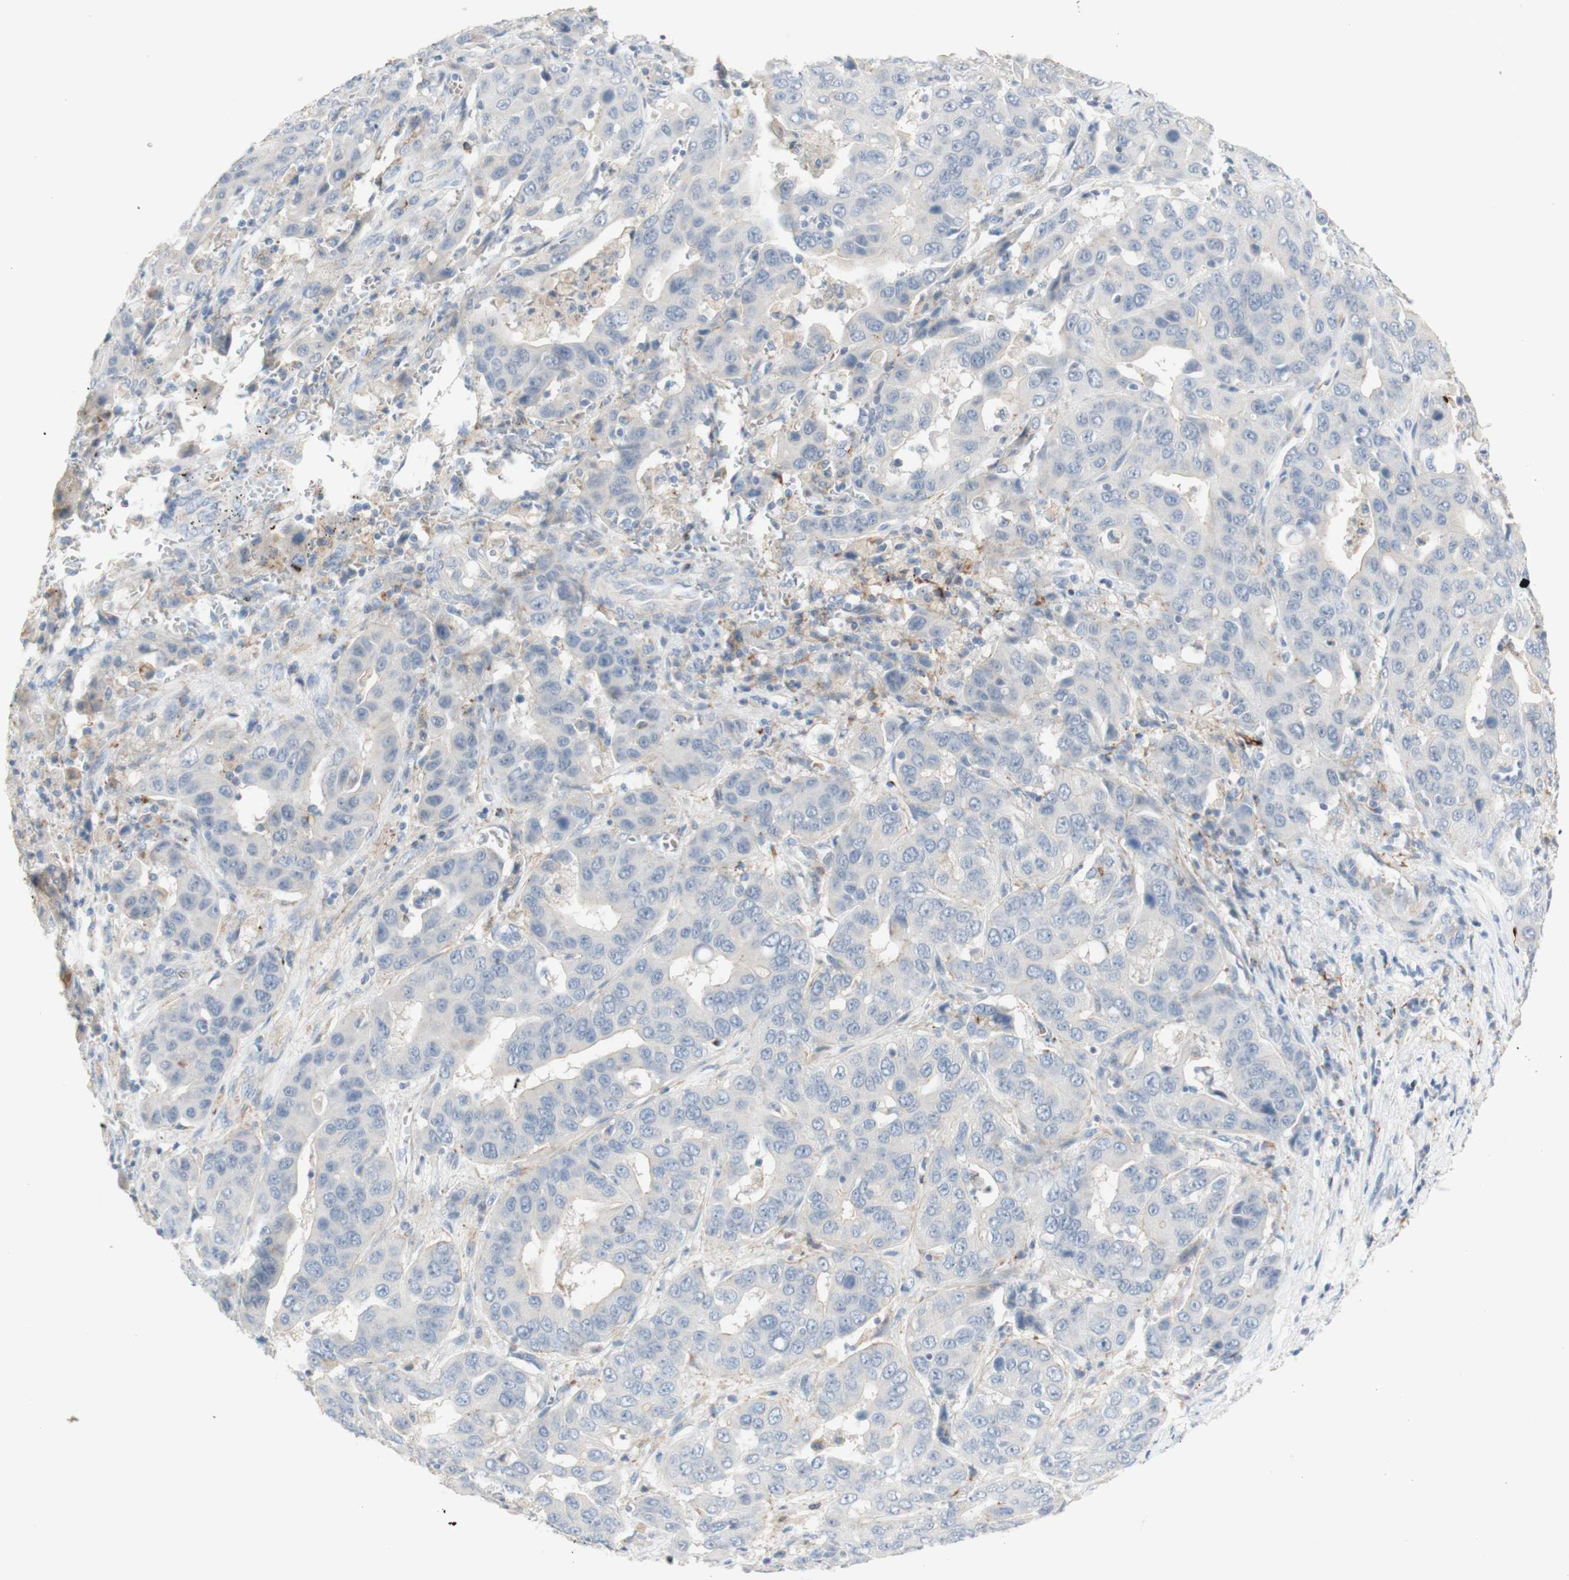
{"staining": {"intensity": "negative", "quantity": "none", "location": "none"}, "tissue": "liver cancer", "cell_type": "Tumor cells", "image_type": "cancer", "snomed": [{"axis": "morphology", "description": "Cholangiocarcinoma"}, {"axis": "topography", "description": "Liver"}], "caption": "IHC histopathology image of human liver cancer stained for a protein (brown), which demonstrates no expression in tumor cells.", "gene": "MANEA", "patient": {"sex": "female", "age": 52}}